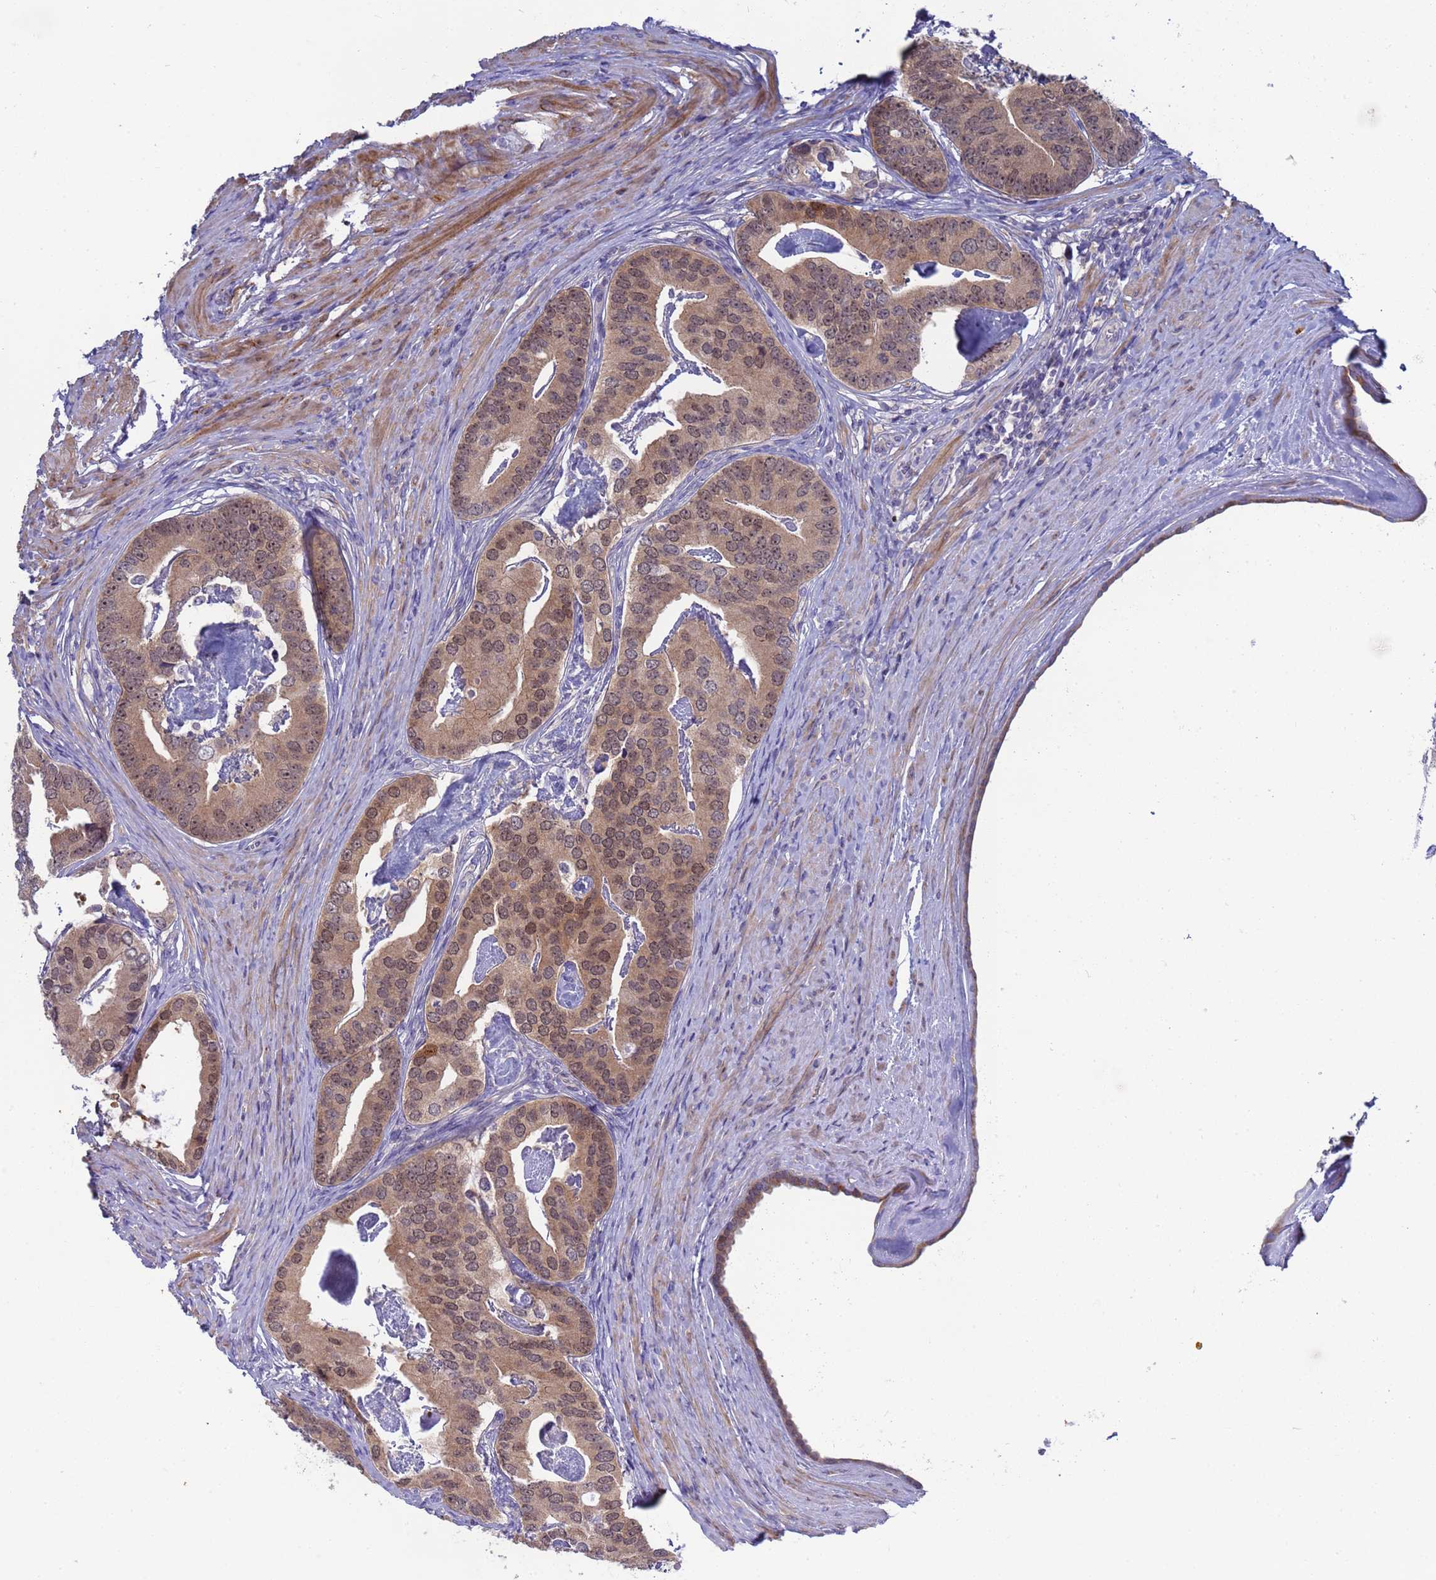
{"staining": {"intensity": "moderate", "quantity": ">75%", "location": "cytoplasmic/membranous,nuclear"}, "tissue": "prostate cancer", "cell_type": "Tumor cells", "image_type": "cancer", "snomed": [{"axis": "morphology", "description": "Adenocarcinoma, Low grade"}, {"axis": "topography", "description": "Prostate"}], "caption": "Tumor cells reveal moderate cytoplasmic/membranous and nuclear expression in about >75% of cells in prostate cancer (adenocarcinoma (low-grade)). (Brightfield microscopy of DAB IHC at high magnification).", "gene": "ENOSF1", "patient": {"sex": "male", "age": 71}}